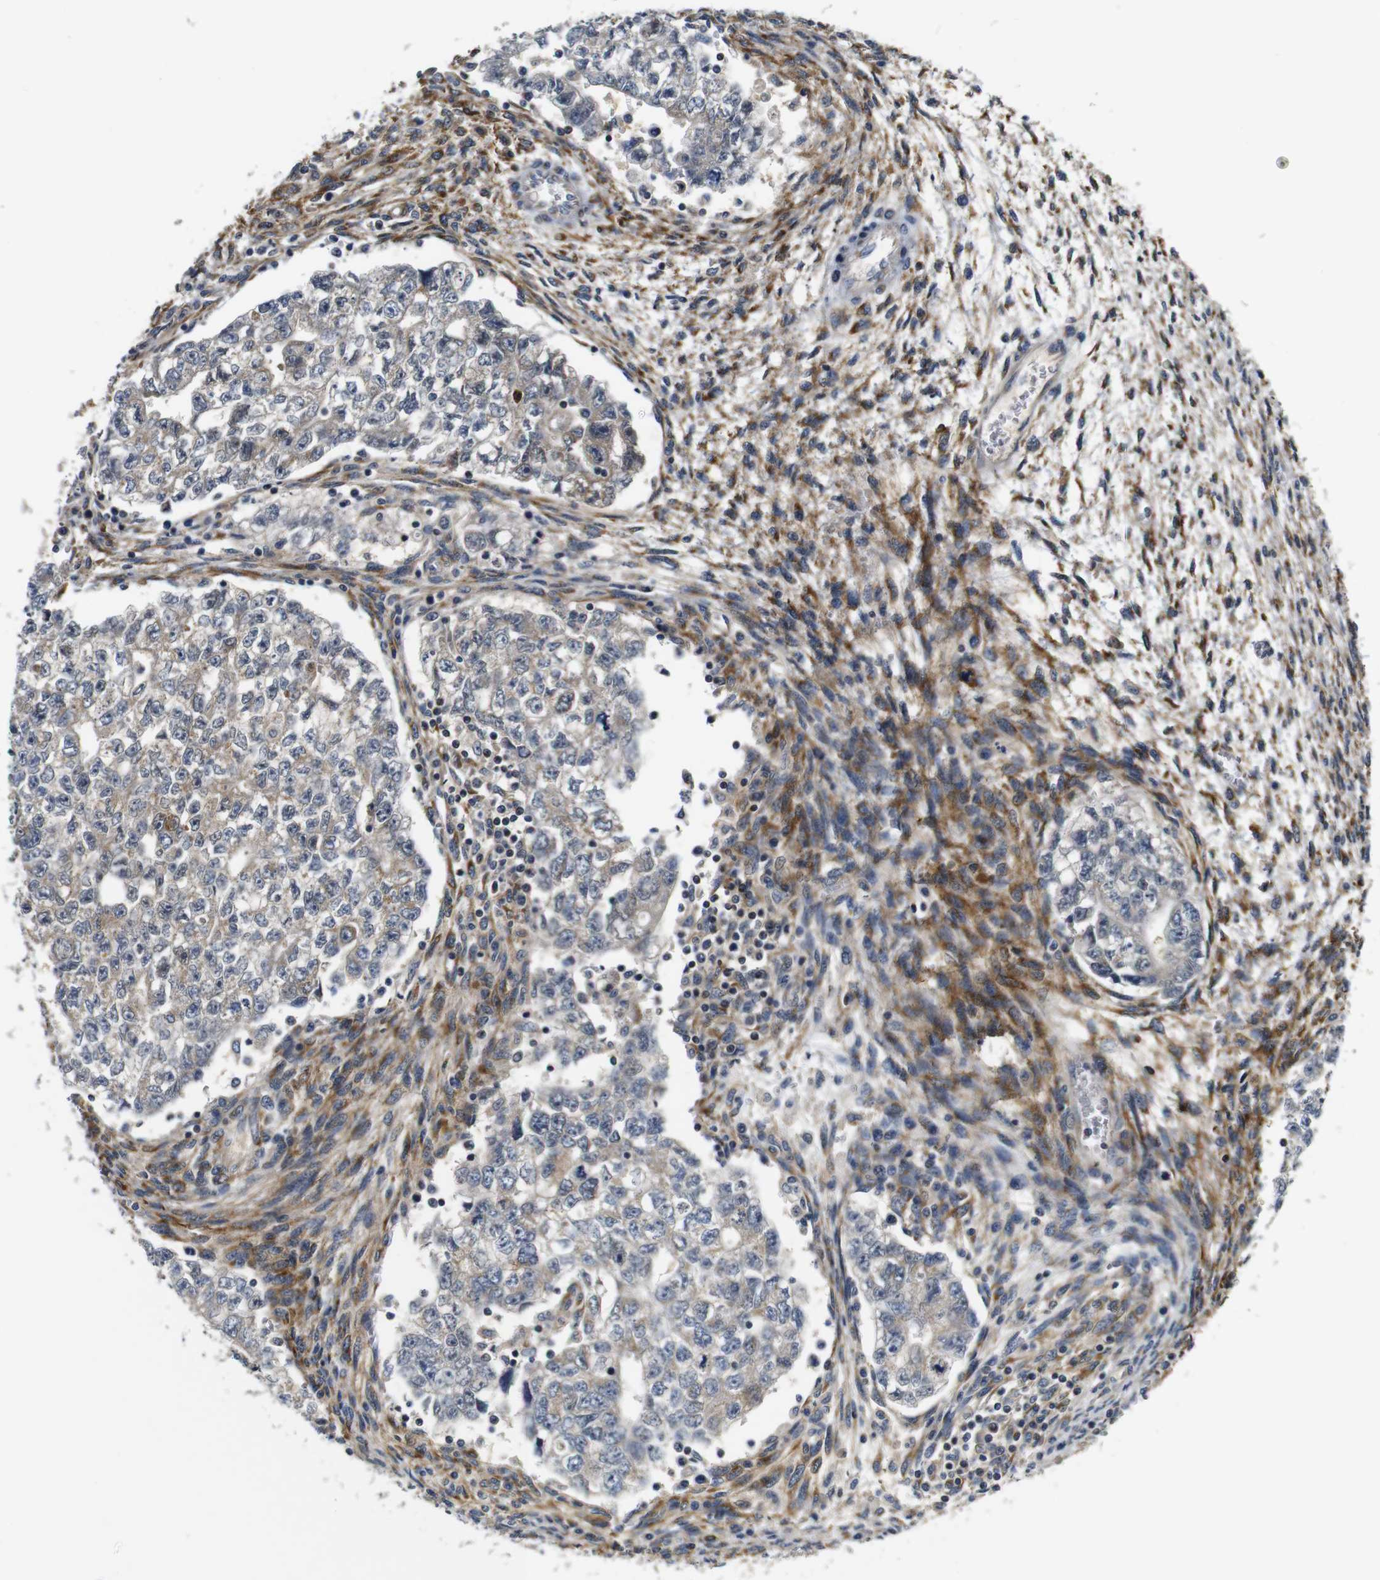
{"staining": {"intensity": "weak", "quantity": ">75%", "location": "cytoplasmic/membranous"}, "tissue": "testis cancer", "cell_type": "Tumor cells", "image_type": "cancer", "snomed": [{"axis": "morphology", "description": "Seminoma, NOS"}, {"axis": "morphology", "description": "Carcinoma, Embryonal, NOS"}, {"axis": "topography", "description": "Testis"}], "caption": "This image exhibits IHC staining of human embryonal carcinoma (testis), with low weak cytoplasmic/membranous positivity in about >75% of tumor cells.", "gene": "FKBP14", "patient": {"sex": "male", "age": 38}}